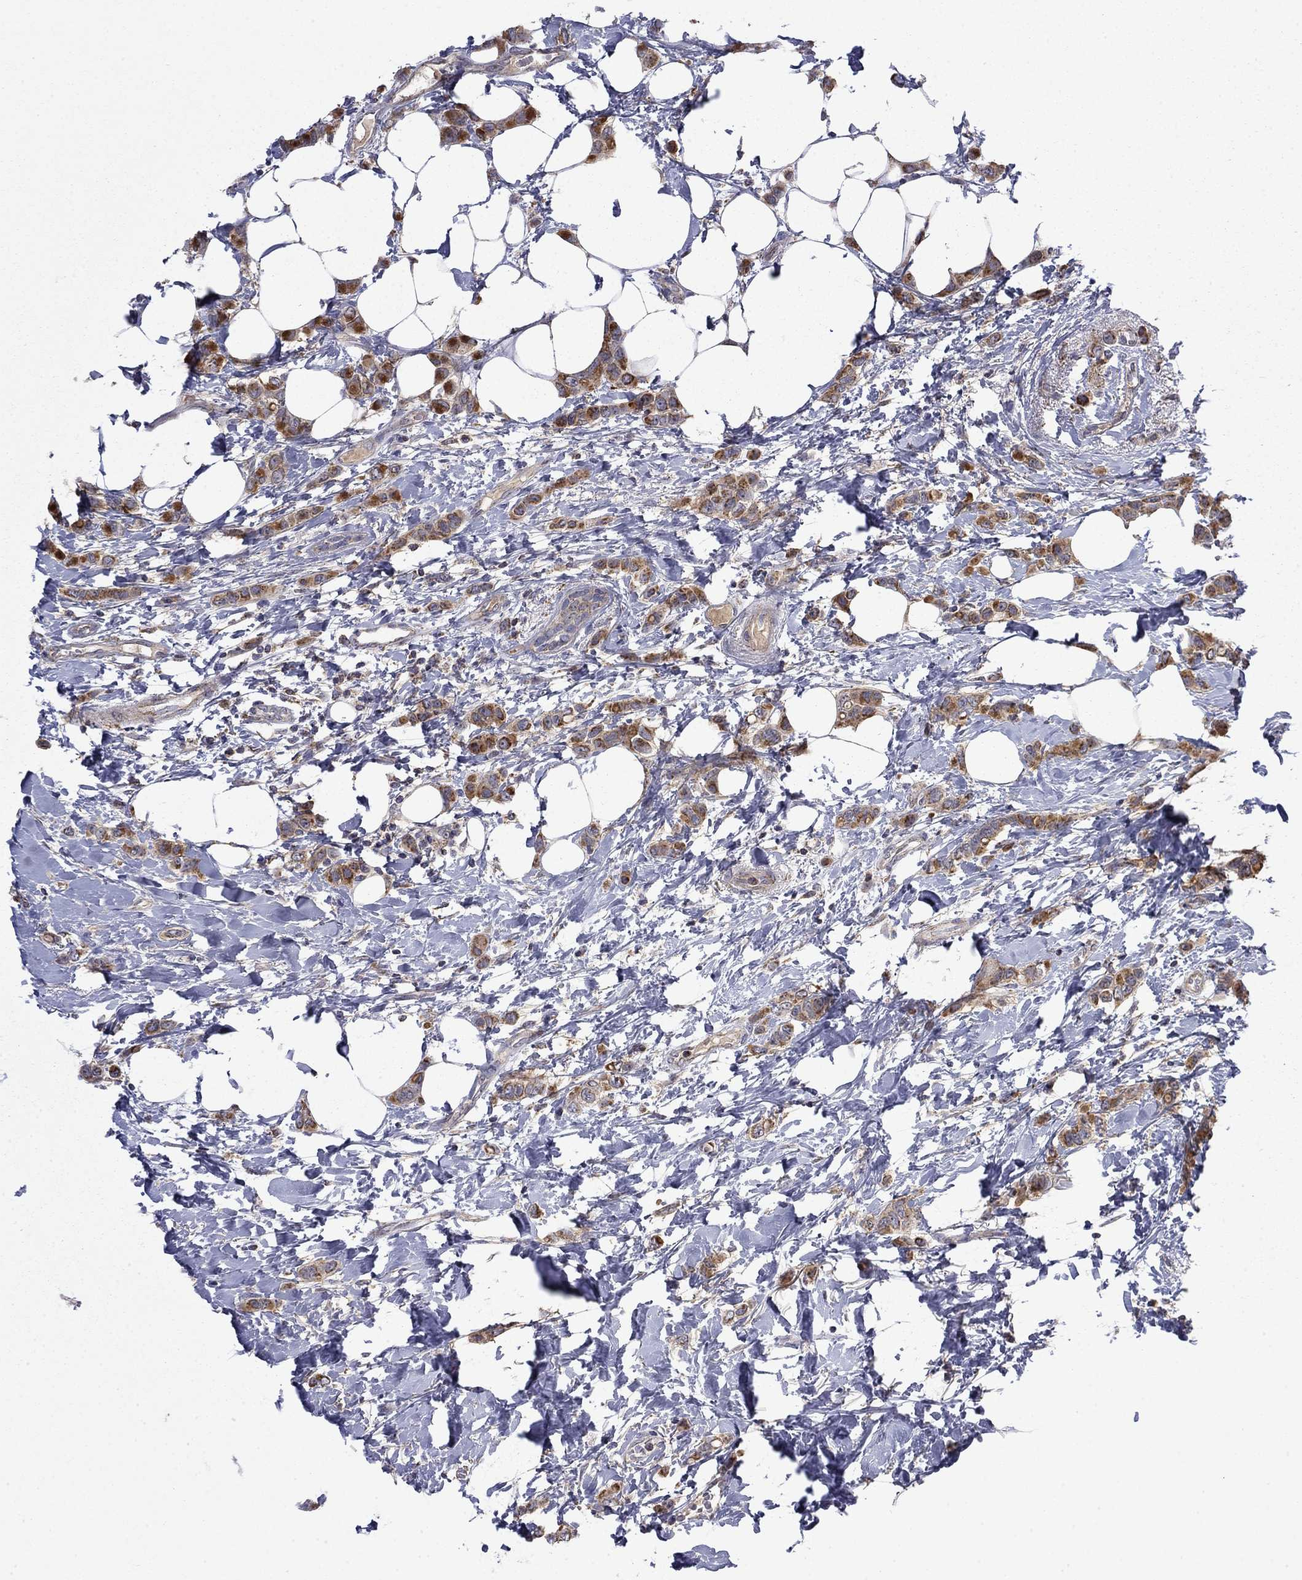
{"staining": {"intensity": "moderate", "quantity": ">75%", "location": "cytoplasmic/membranous"}, "tissue": "breast cancer", "cell_type": "Tumor cells", "image_type": "cancer", "snomed": [{"axis": "morphology", "description": "Lobular carcinoma"}, {"axis": "topography", "description": "Breast"}], "caption": "There is medium levels of moderate cytoplasmic/membranous expression in tumor cells of lobular carcinoma (breast), as demonstrated by immunohistochemical staining (brown color).", "gene": "DOP1B", "patient": {"sex": "female", "age": 66}}